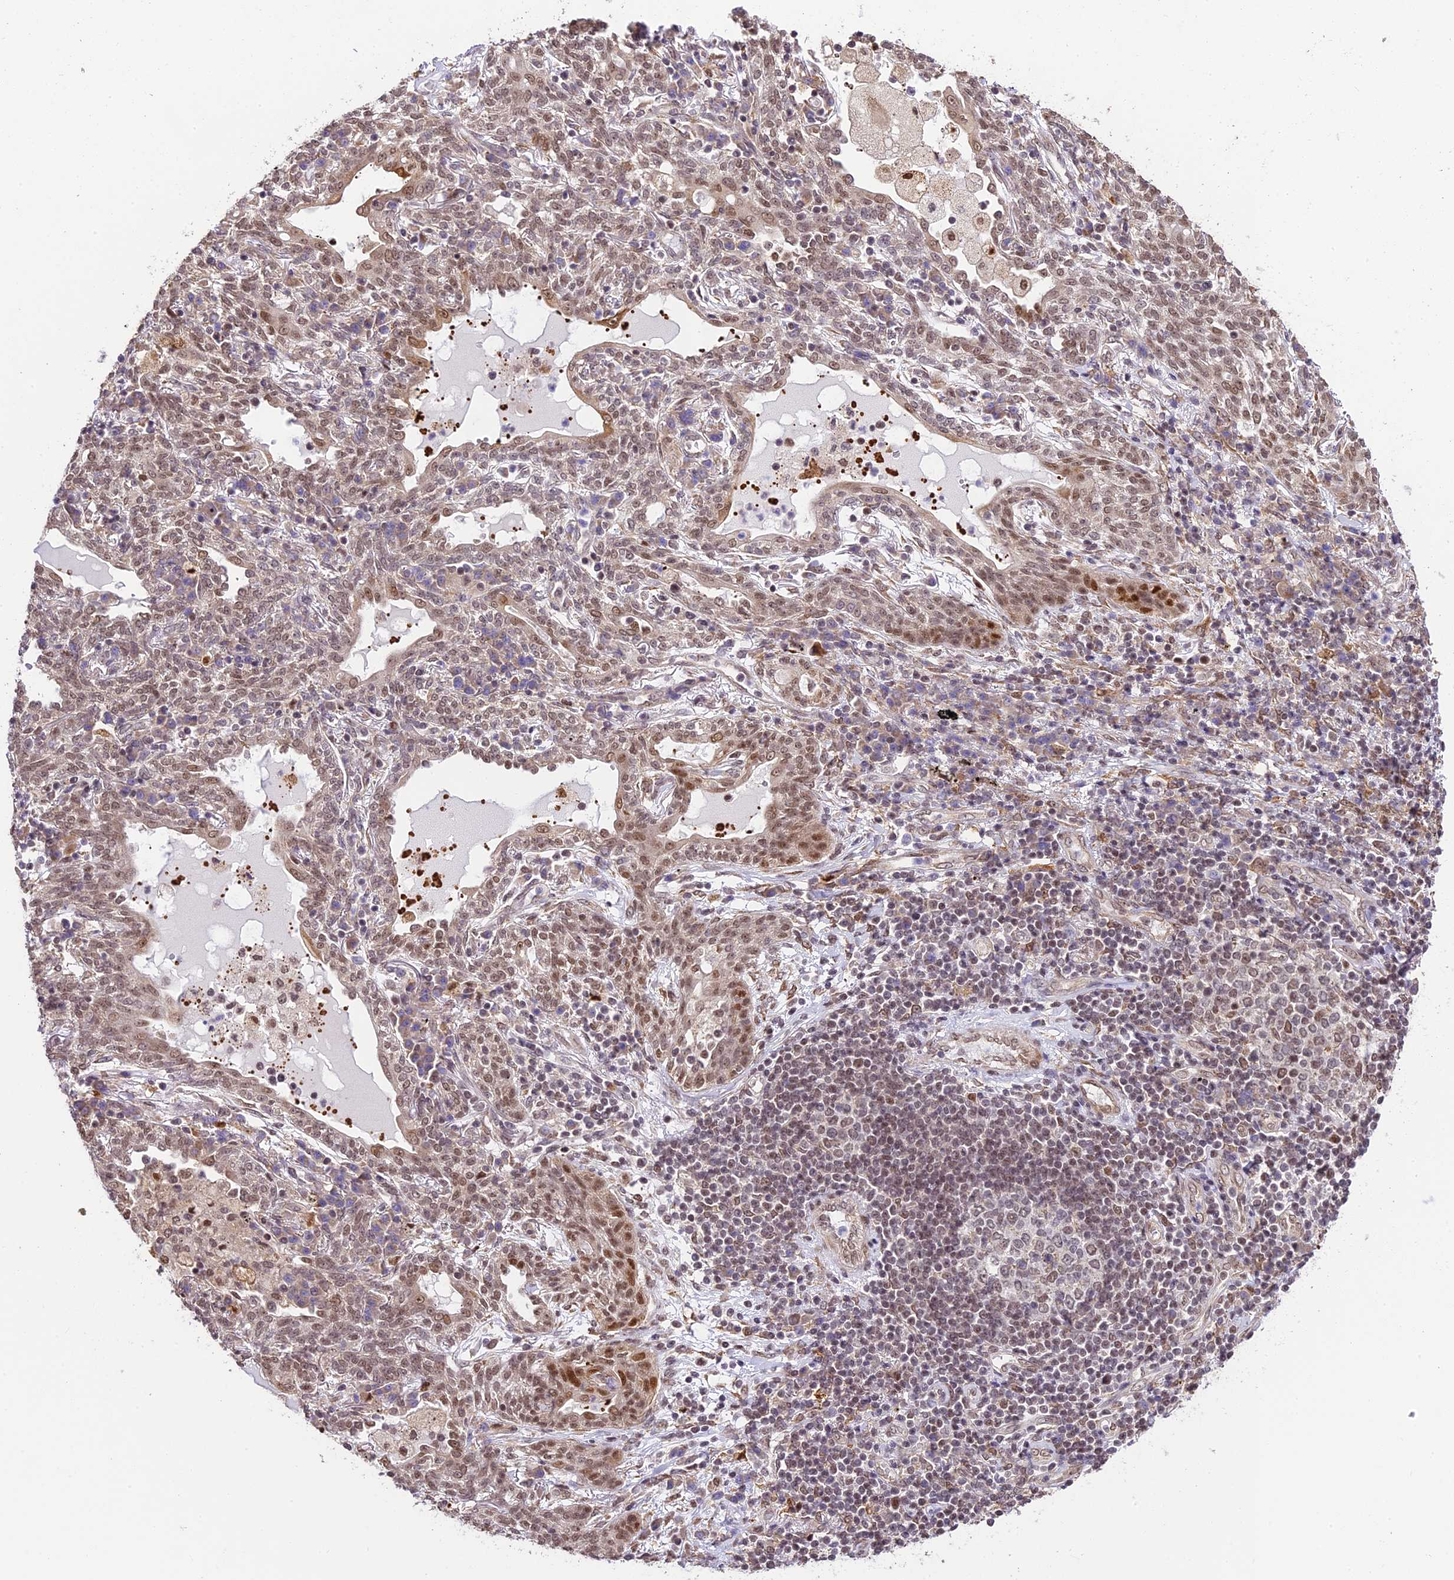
{"staining": {"intensity": "moderate", "quantity": "<25%", "location": "nuclear"}, "tissue": "lung cancer", "cell_type": "Tumor cells", "image_type": "cancer", "snomed": [{"axis": "morphology", "description": "Squamous cell carcinoma, NOS"}, {"axis": "topography", "description": "Lung"}], "caption": "IHC (DAB) staining of human lung cancer reveals moderate nuclear protein expression in approximately <25% of tumor cells.", "gene": "TRIM22", "patient": {"sex": "female", "age": 70}}